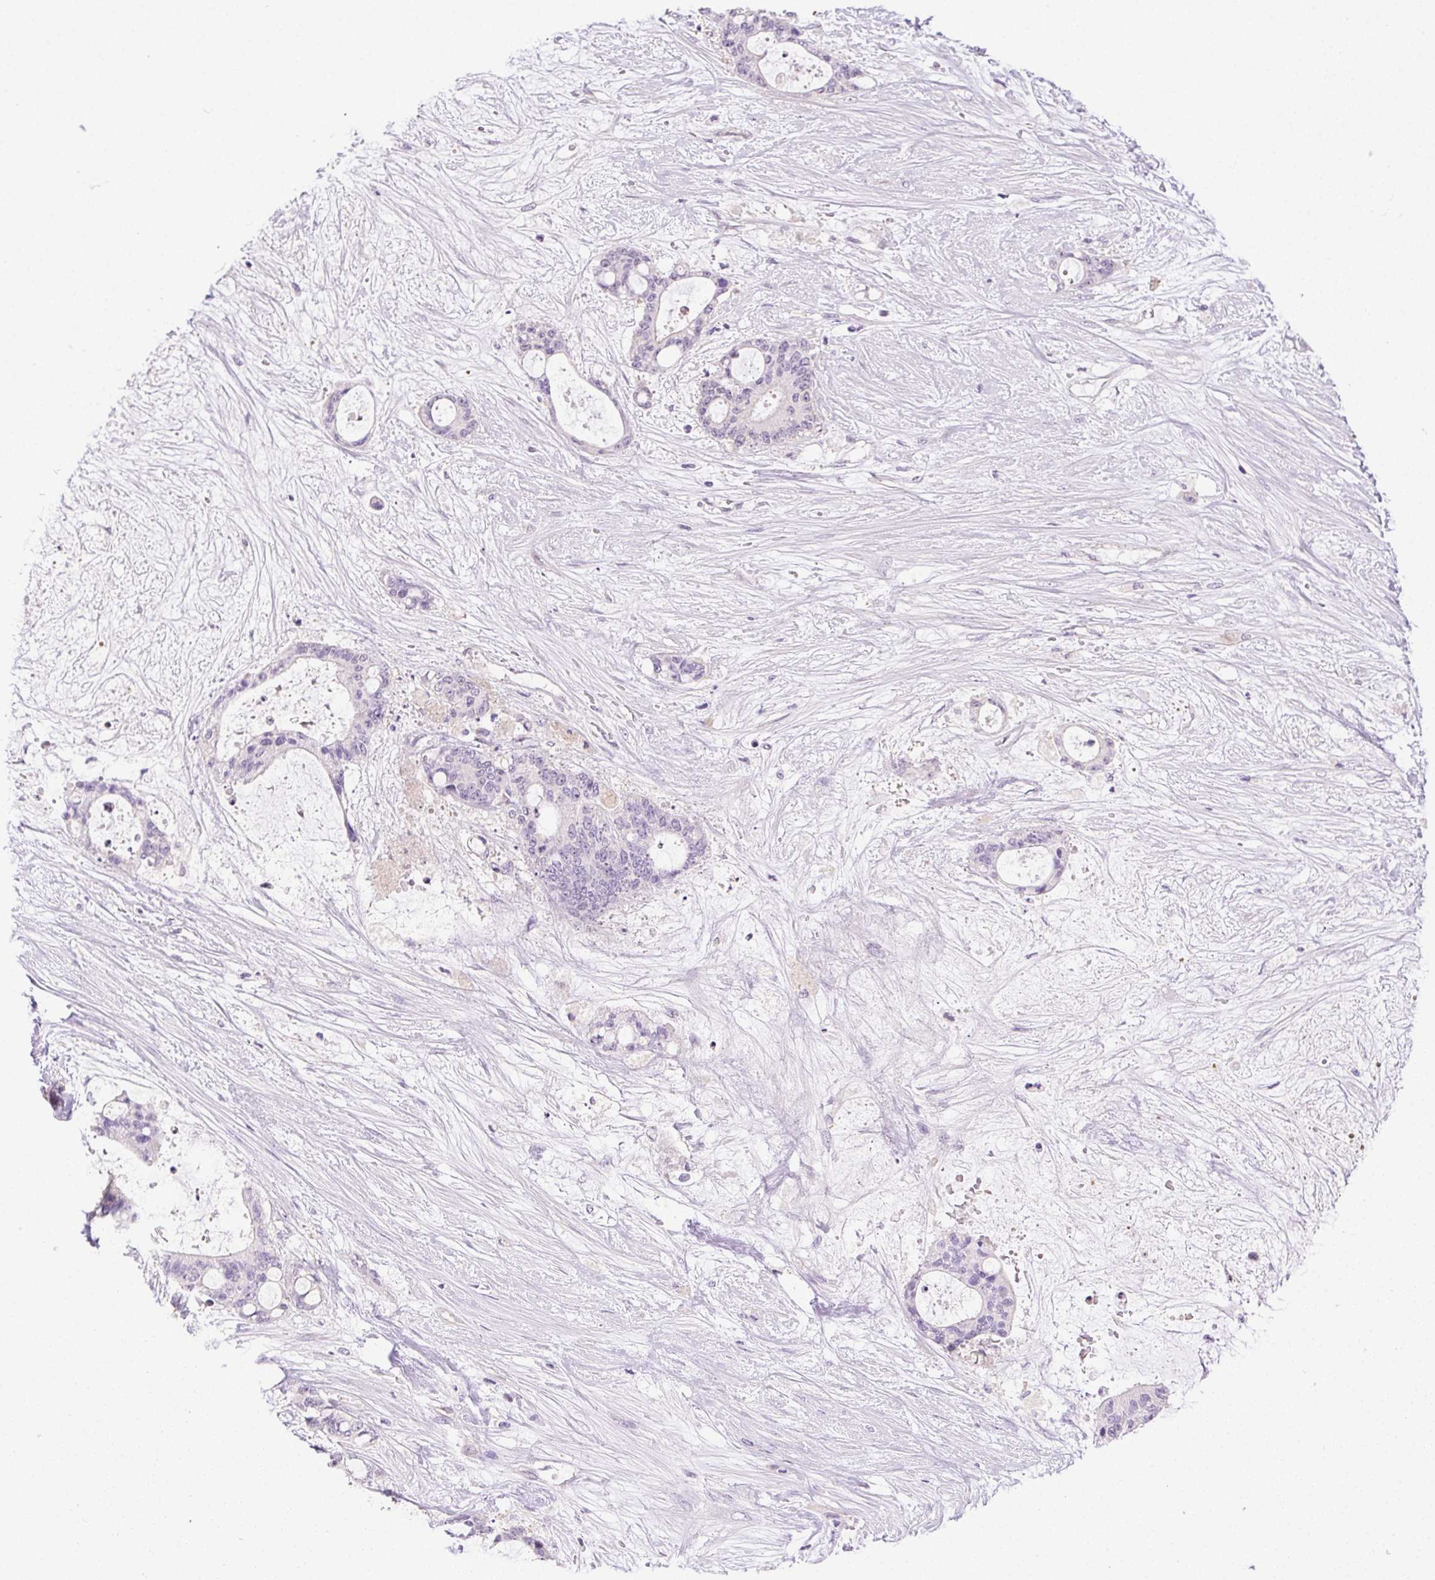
{"staining": {"intensity": "negative", "quantity": "none", "location": "none"}, "tissue": "liver cancer", "cell_type": "Tumor cells", "image_type": "cancer", "snomed": [{"axis": "morphology", "description": "Normal tissue, NOS"}, {"axis": "morphology", "description": "Cholangiocarcinoma"}, {"axis": "topography", "description": "Liver"}, {"axis": "topography", "description": "Peripheral nerve tissue"}], "caption": "An immunohistochemistry (IHC) micrograph of liver cholangiocarcinoma is shown. There is no staining in tumor cells of liver cholangiocarcinoma.", "gene": "SYCE2", "patient": {"sex": "female", "age": 73}}